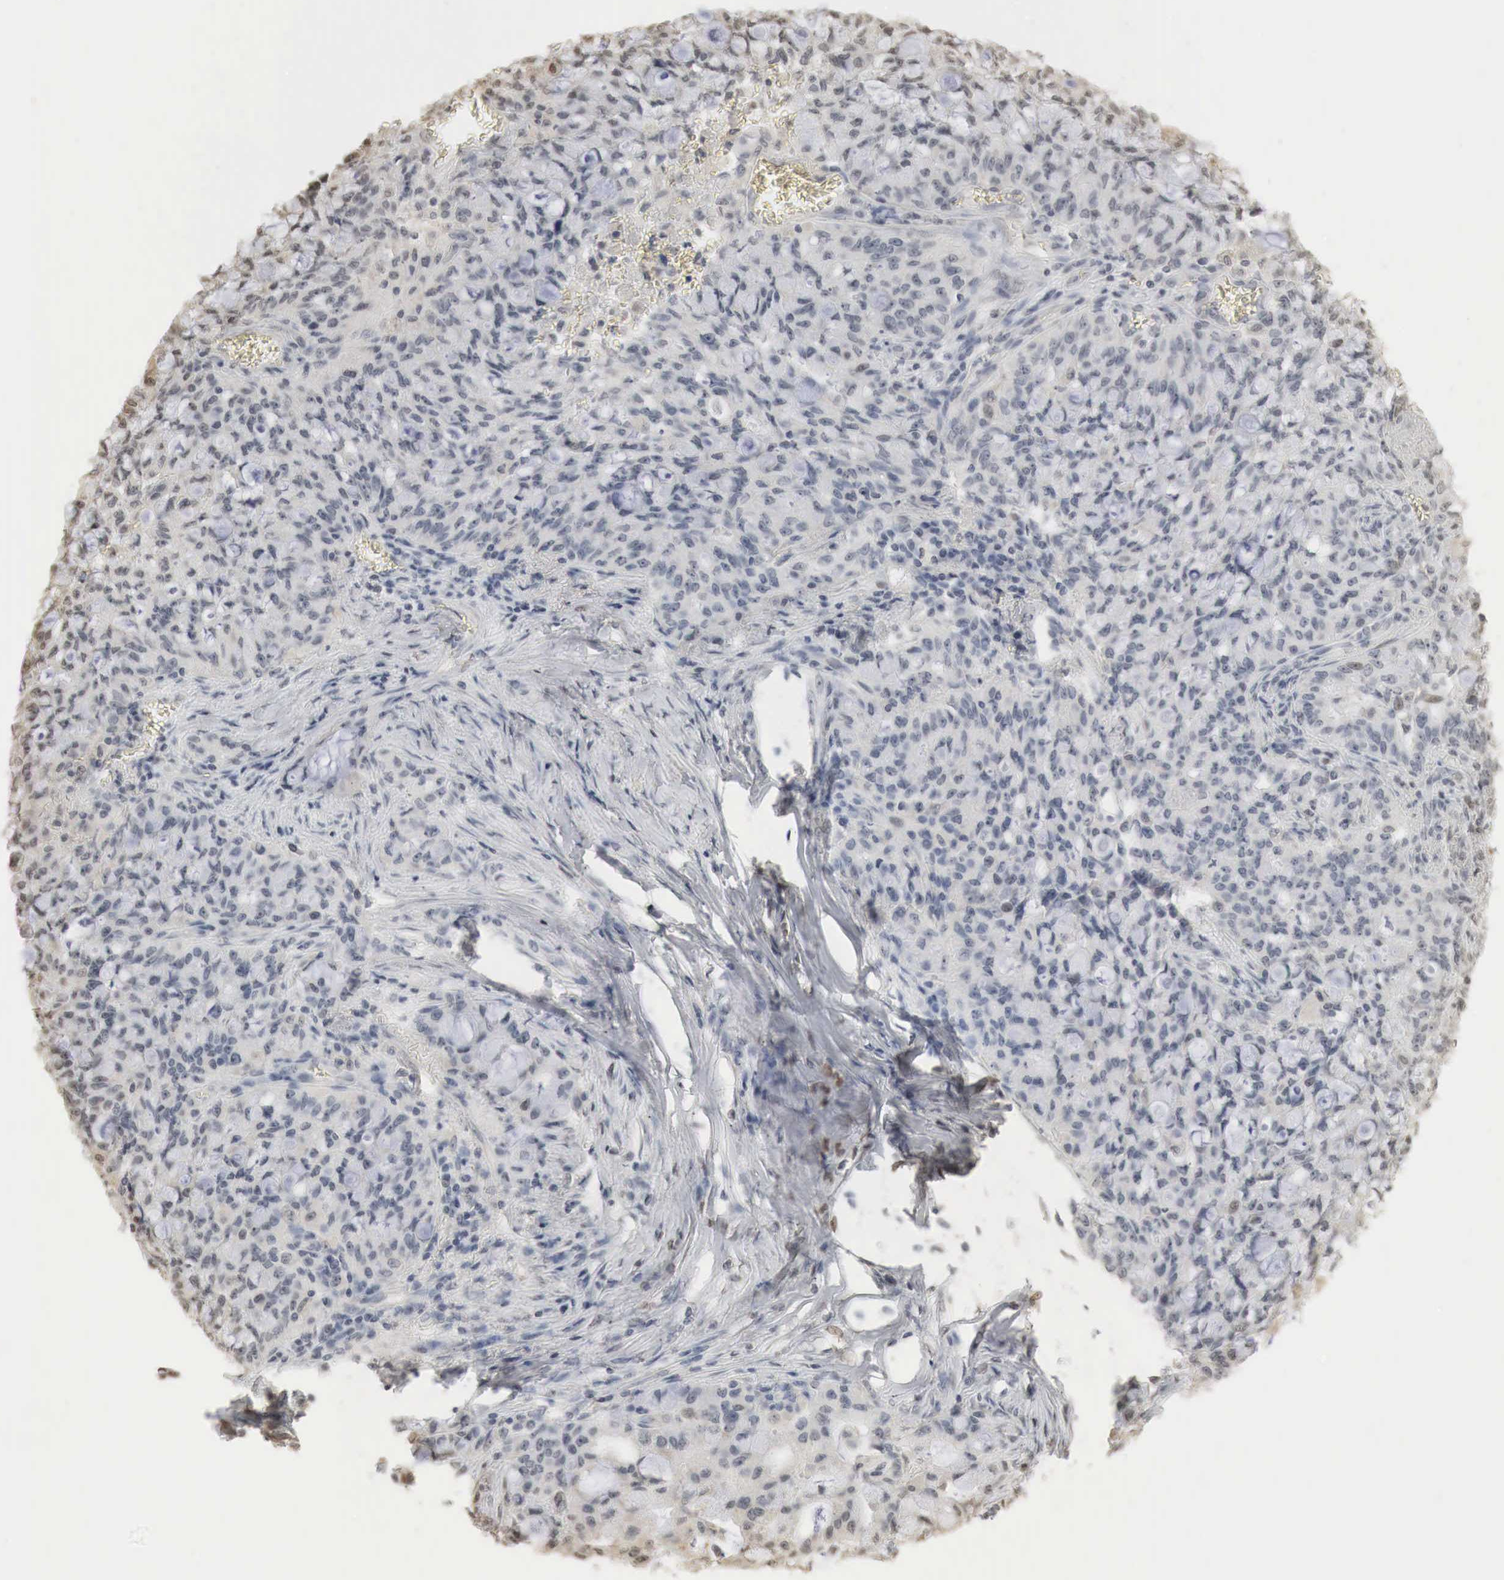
{"staining": {"intensity": "negative", "quantity": "none", "location": "none"}, "tissue": "lung cancer", "cell_type": "Tumor cells", "image_type": "cancer", "snomed": [{"axis": "morphology", "description": "Adenocarcinoma, NOS"}, {"axis": "topography", "description": "Lung"}], "caption": "There is no significant staining in tumor cells of lung adenocarcinoma. (DAB (3,3'-diaminobenzidine) immunohistochemistry with hematoxylin counter stain).", "gene": "ERBB4", "patient": {"sex": "female", "age": 44}}